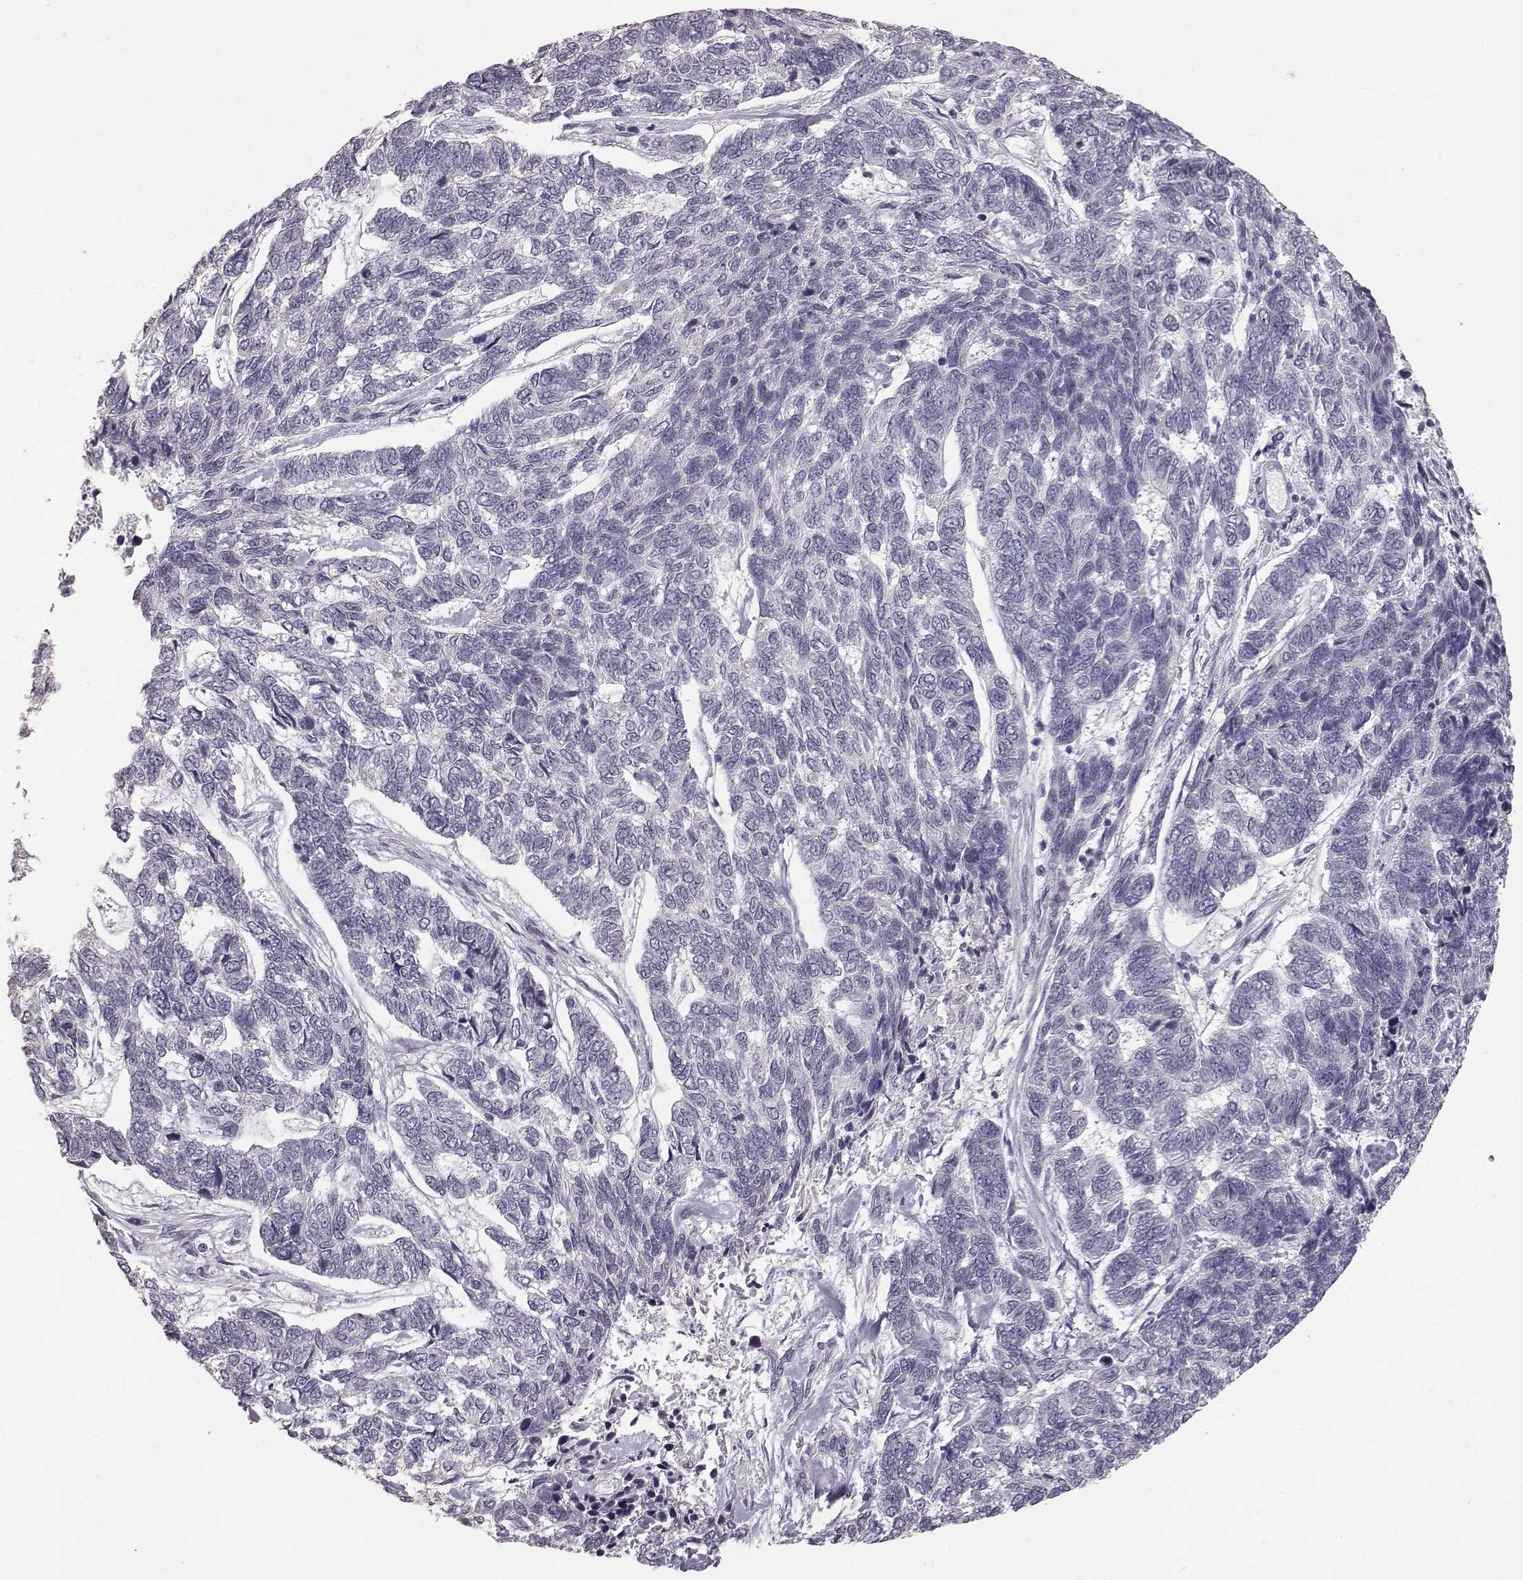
{"staining": {"intensity": "negative", "quantity": "none", "location": "none"}, "tissue": "skin cancer", "cell_type": "Tumor cells", "image_type": "cancer", "snomed": [{"axis": "morphology", "description": "Basal cell carcinoma"}, {"axis": "topography", "description": "Skin"}], "caption": "This is an immunohistochemistry (IHC) photomicrograph of skin cancer (basal cell carcinoma). There is no positivity in tumor cells.", "gene": "KRT33A", "patient": {"sex": "female", "age": 65}}